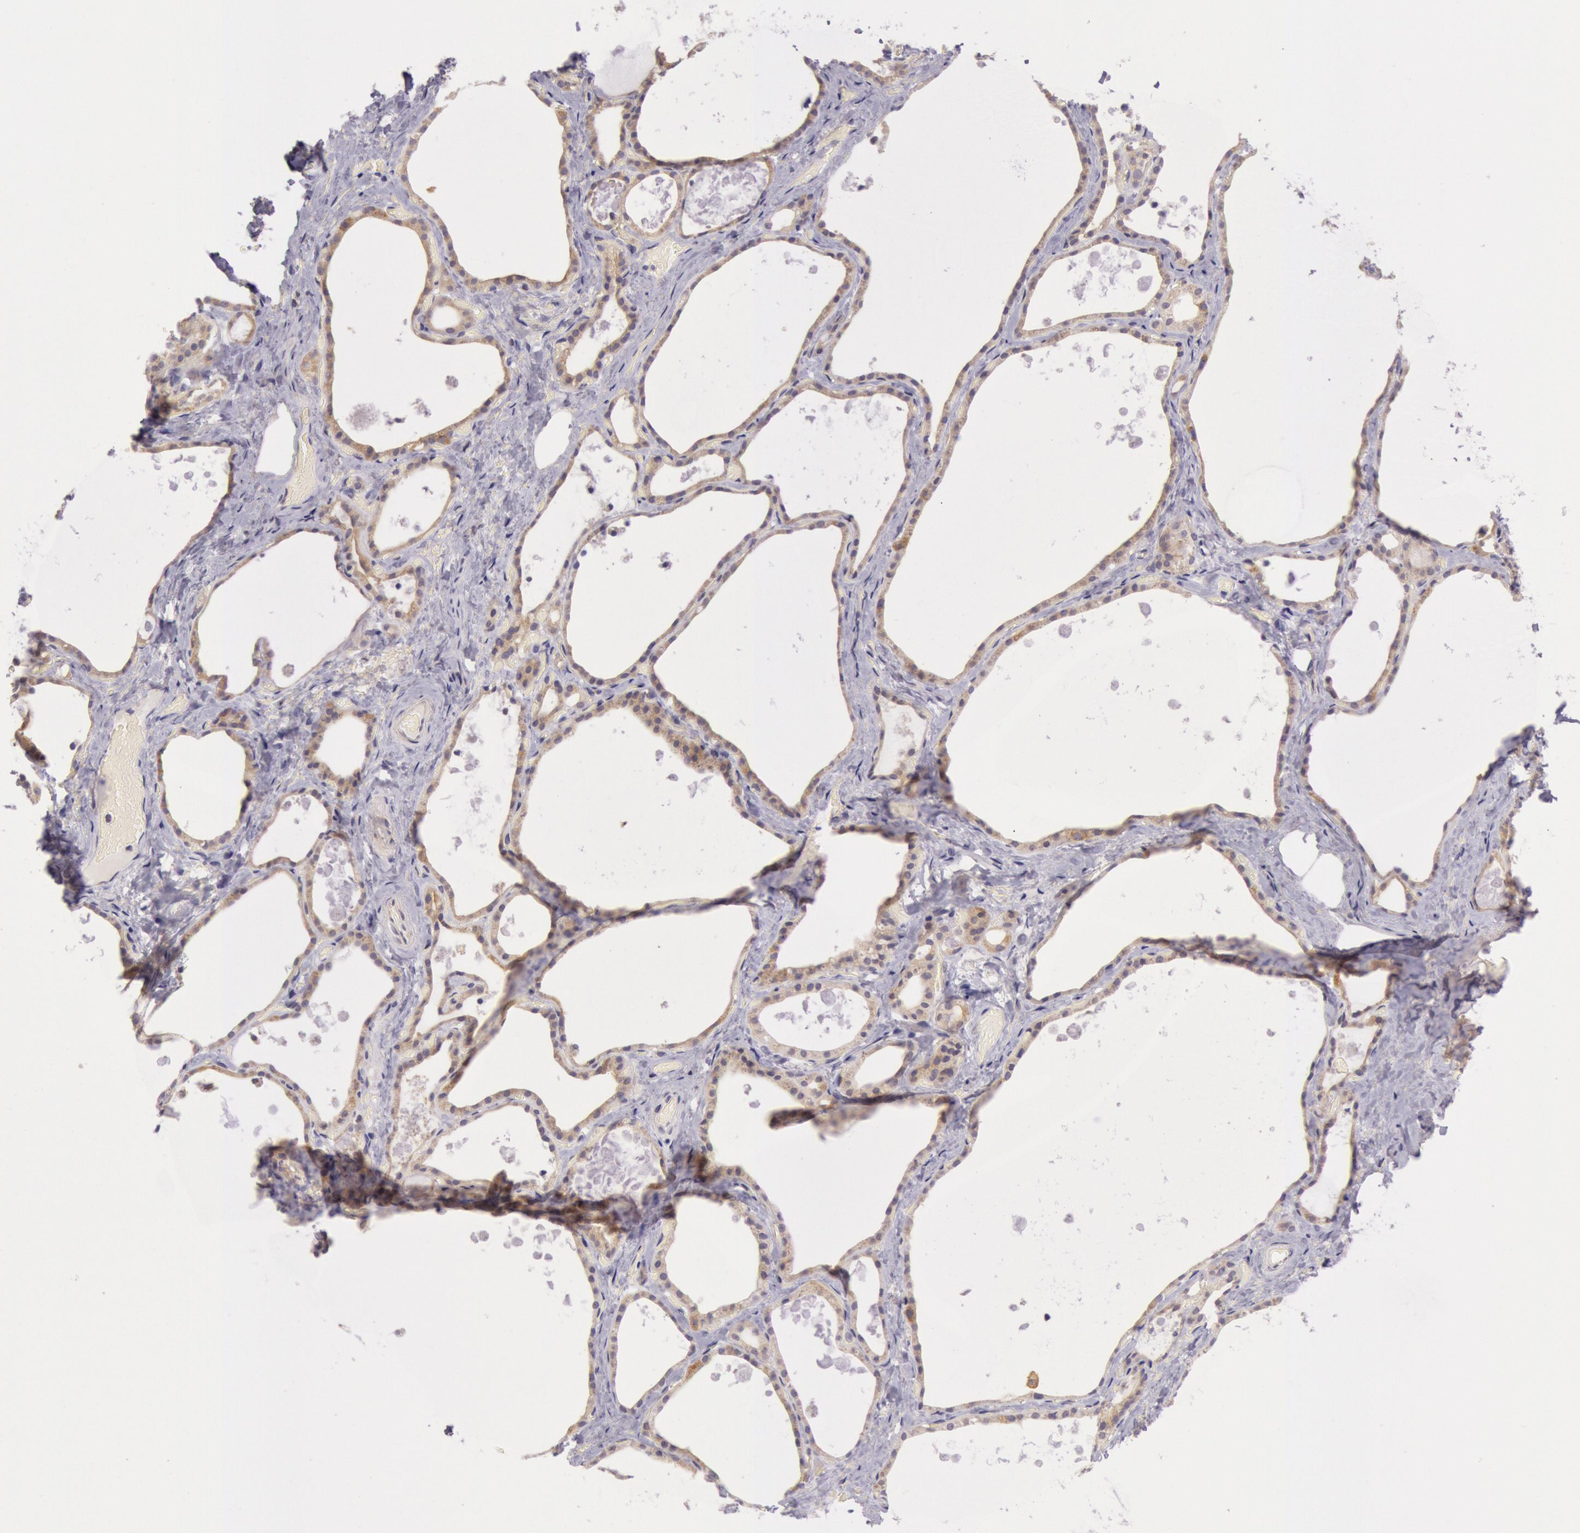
{"staining": {"intensity": "moderate", "quantity": ">75%", "location": "cytoplasmic/membranous"}, "tissue": "thyroid gland", "cell_type": "Glandular cells", "image_type": "normal", "snomed": [{"axis": "morphology", "description": "Normal tissue, NOS"}, {"axis": "topography", "description": "Thyroid gland"}], "caption": "Immunohistochemistry (IHC) staining of normal thyroid gland, which exhibits medium levels of moderate cytoplasmic/membranous positivity in approximately >75% of glandular cells indicating moderate cytoplasmic/membranous protein positivity. The staining was performed using DAB (3,3'-diaminobenzidine) (brown) for protein detection and nuclei were counterstained in hematoxylin (blue).", "gene": "CDK16", "patient": {"sex": "male", "age": 61}}